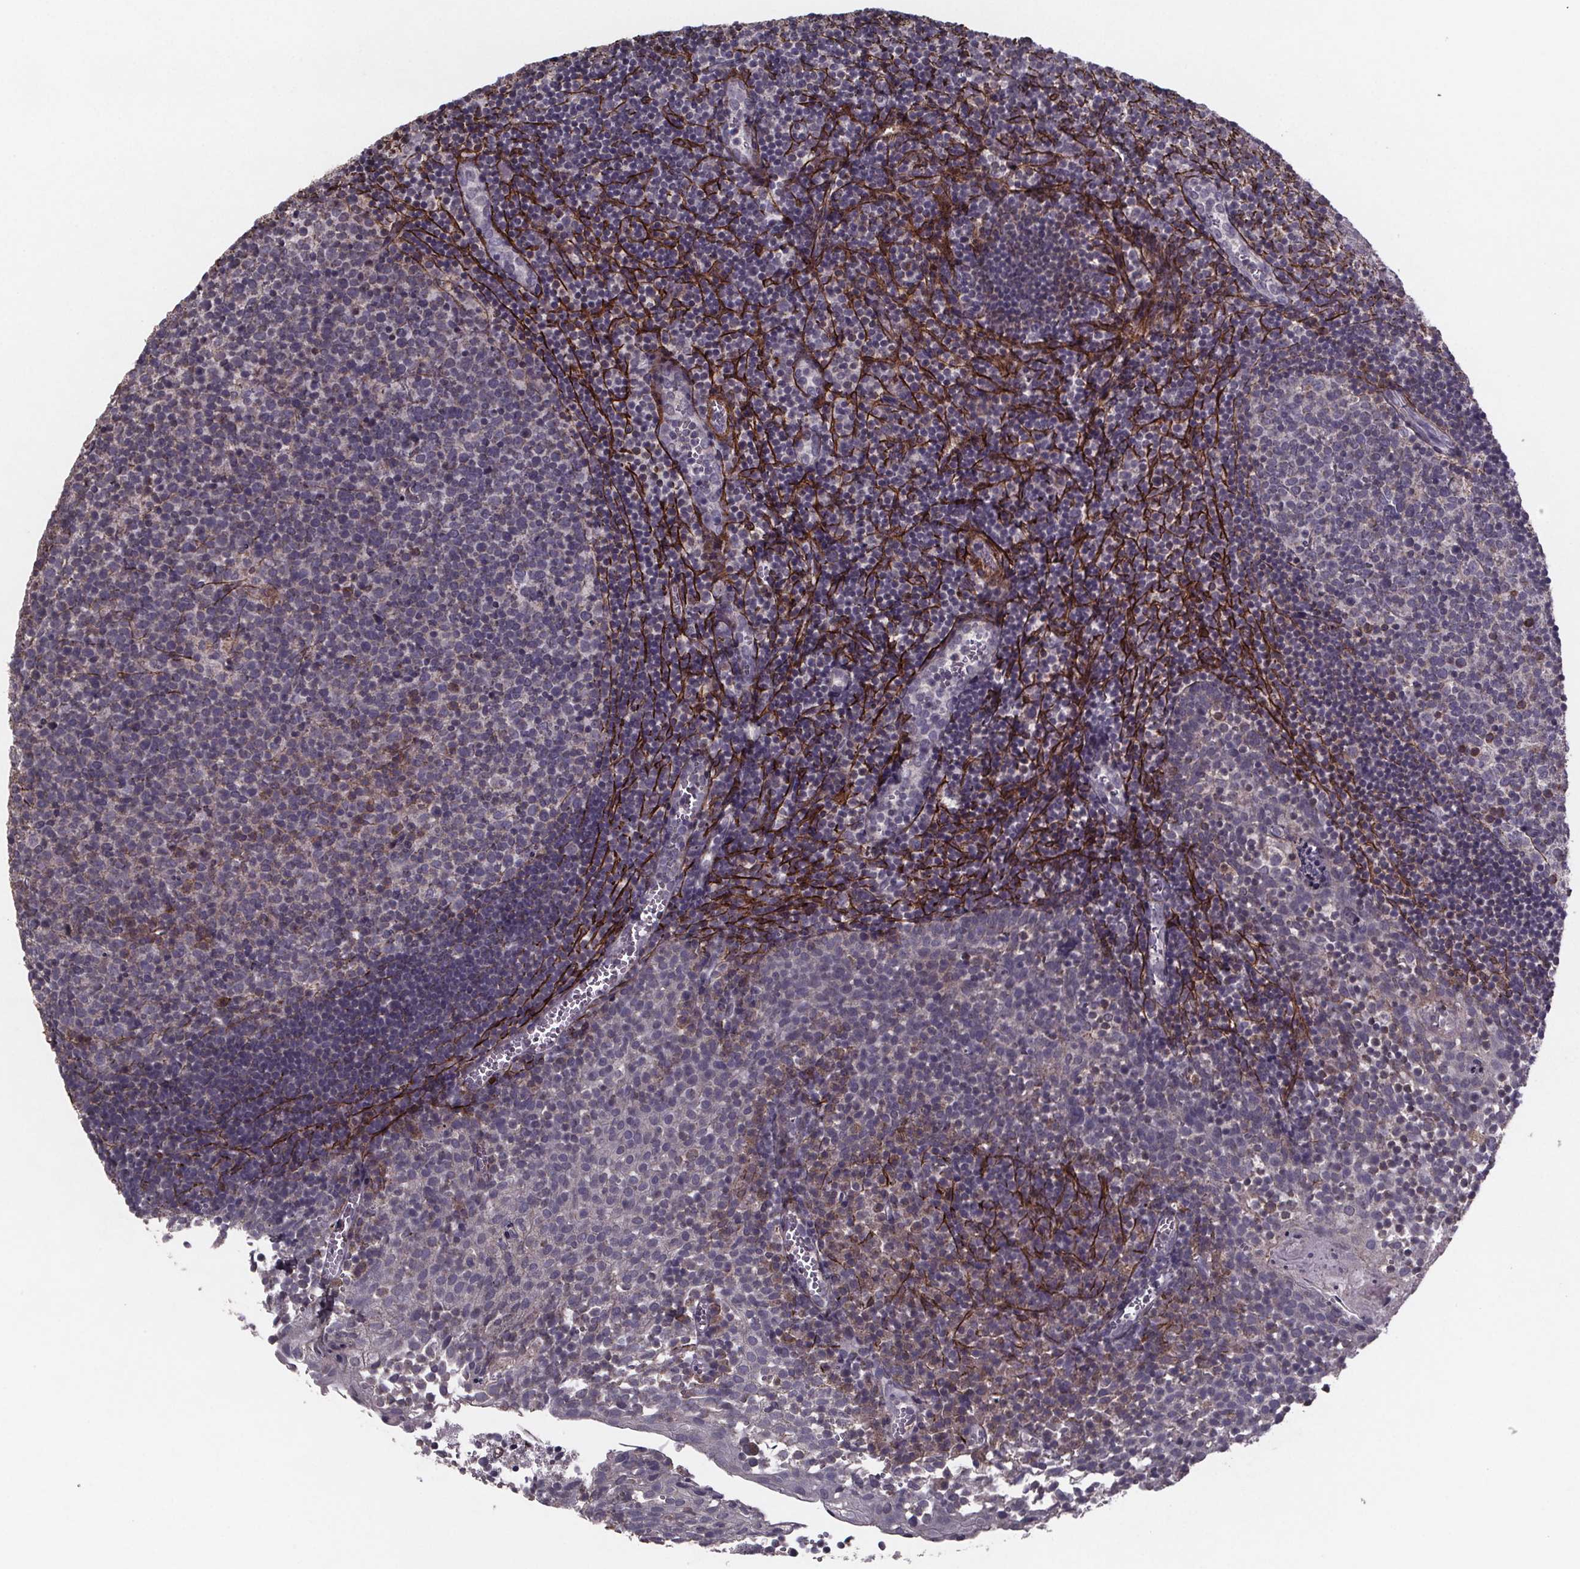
{"staining": {"intensity": "negative", "quantity": "none", "location": "none"}, "tissue": "lymph node", "cell_type": "Germinal center cells", "image_type": "normal", "snomed": [{"axis": "morphology", "description": "Normal tissue, NOS"}, {"axis": "topography", "description": "Lymph node"}], "caption": "This is a photomicrograph of immunohistochemistry (IHC) staining of unremarkable lymph node, which shows no positivity in germinal center cells.", "gene": "PALLD", "patient": {"sex": "female", "age": 21}}